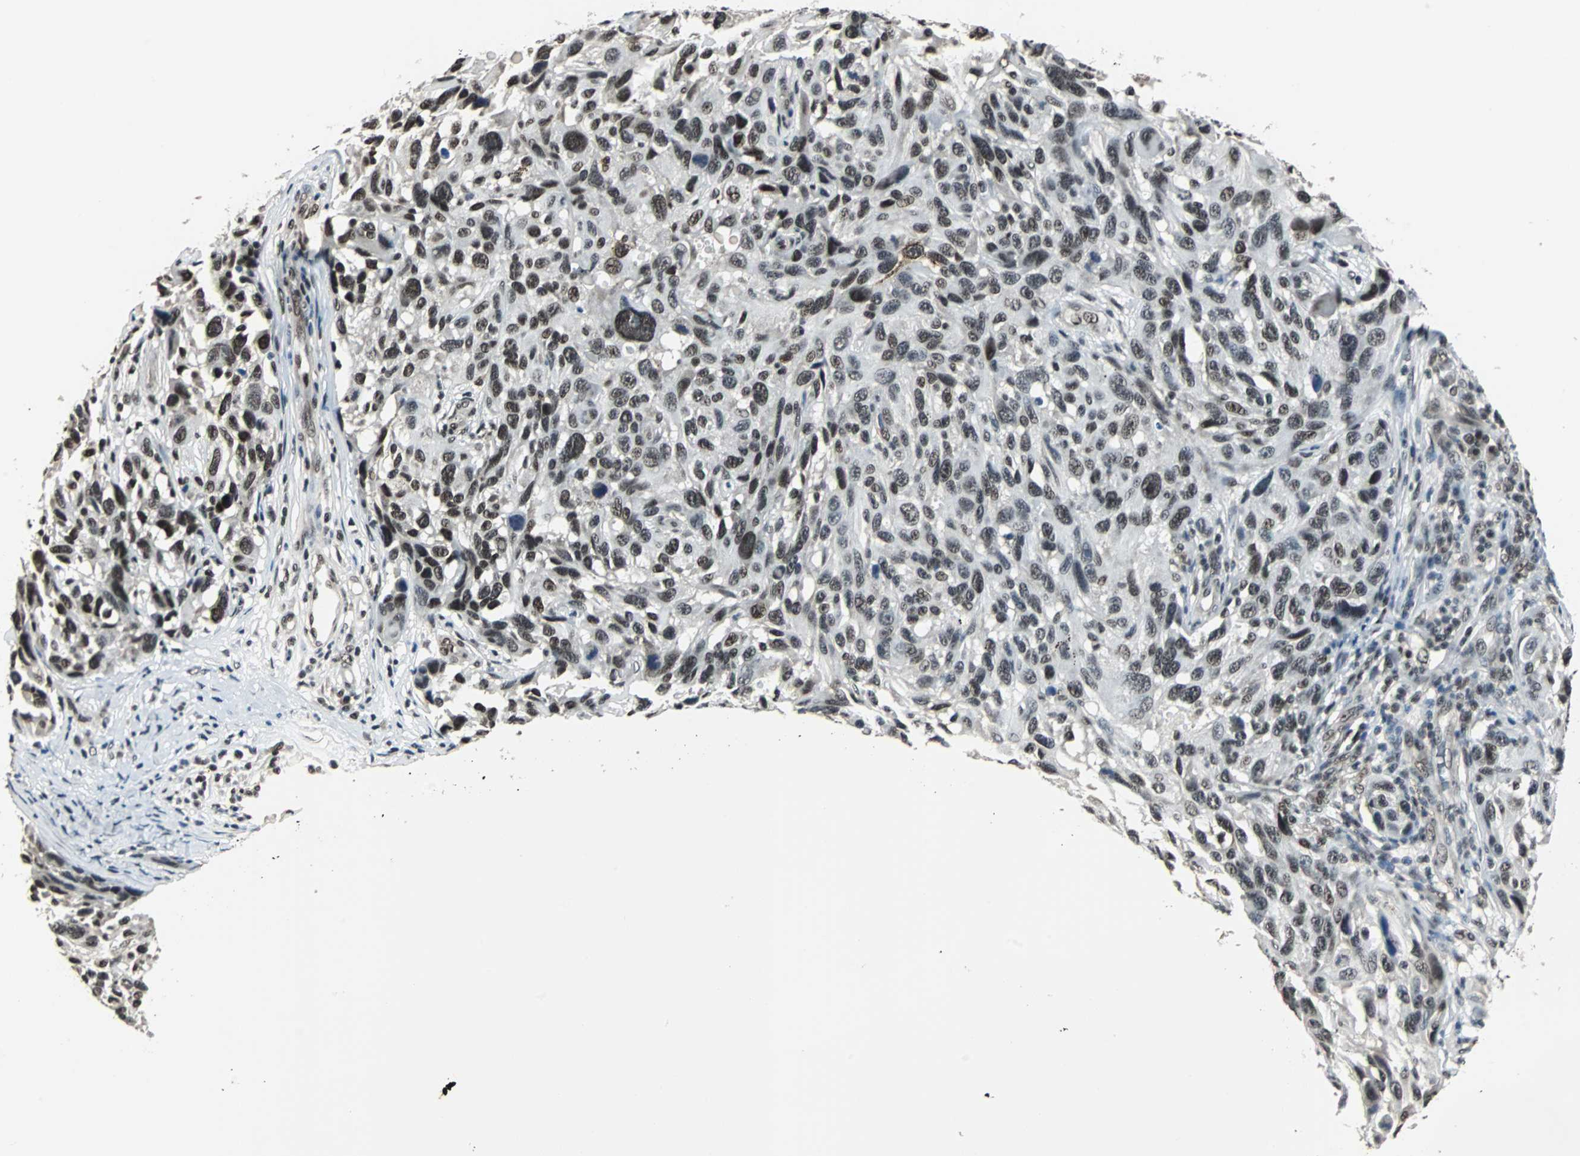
{"staining": {"intensity": "weak", "quantity": ">75%", "location": "nuclear"}, "tissue": "melanoma", "cell_type": "Tumor cells", "image_type": "cancer", "snomed": [{"axis": "morphology", "description": "Malignant melanoma, NOS"}, {"axis": "topography", "description": "Skin"}], "caption": "Protein expression analysis of malignant melanoma exhibits weak nuclear staining in approximately >75% of tumor cells. (Stains: DAB (3,3'-diaminobenzidine) in brown, nuclei in blue, Microscopy: brightfield microscopy at high magnification).", "gene": "MKX", "patient": {"sex": "male", "age": 53}}